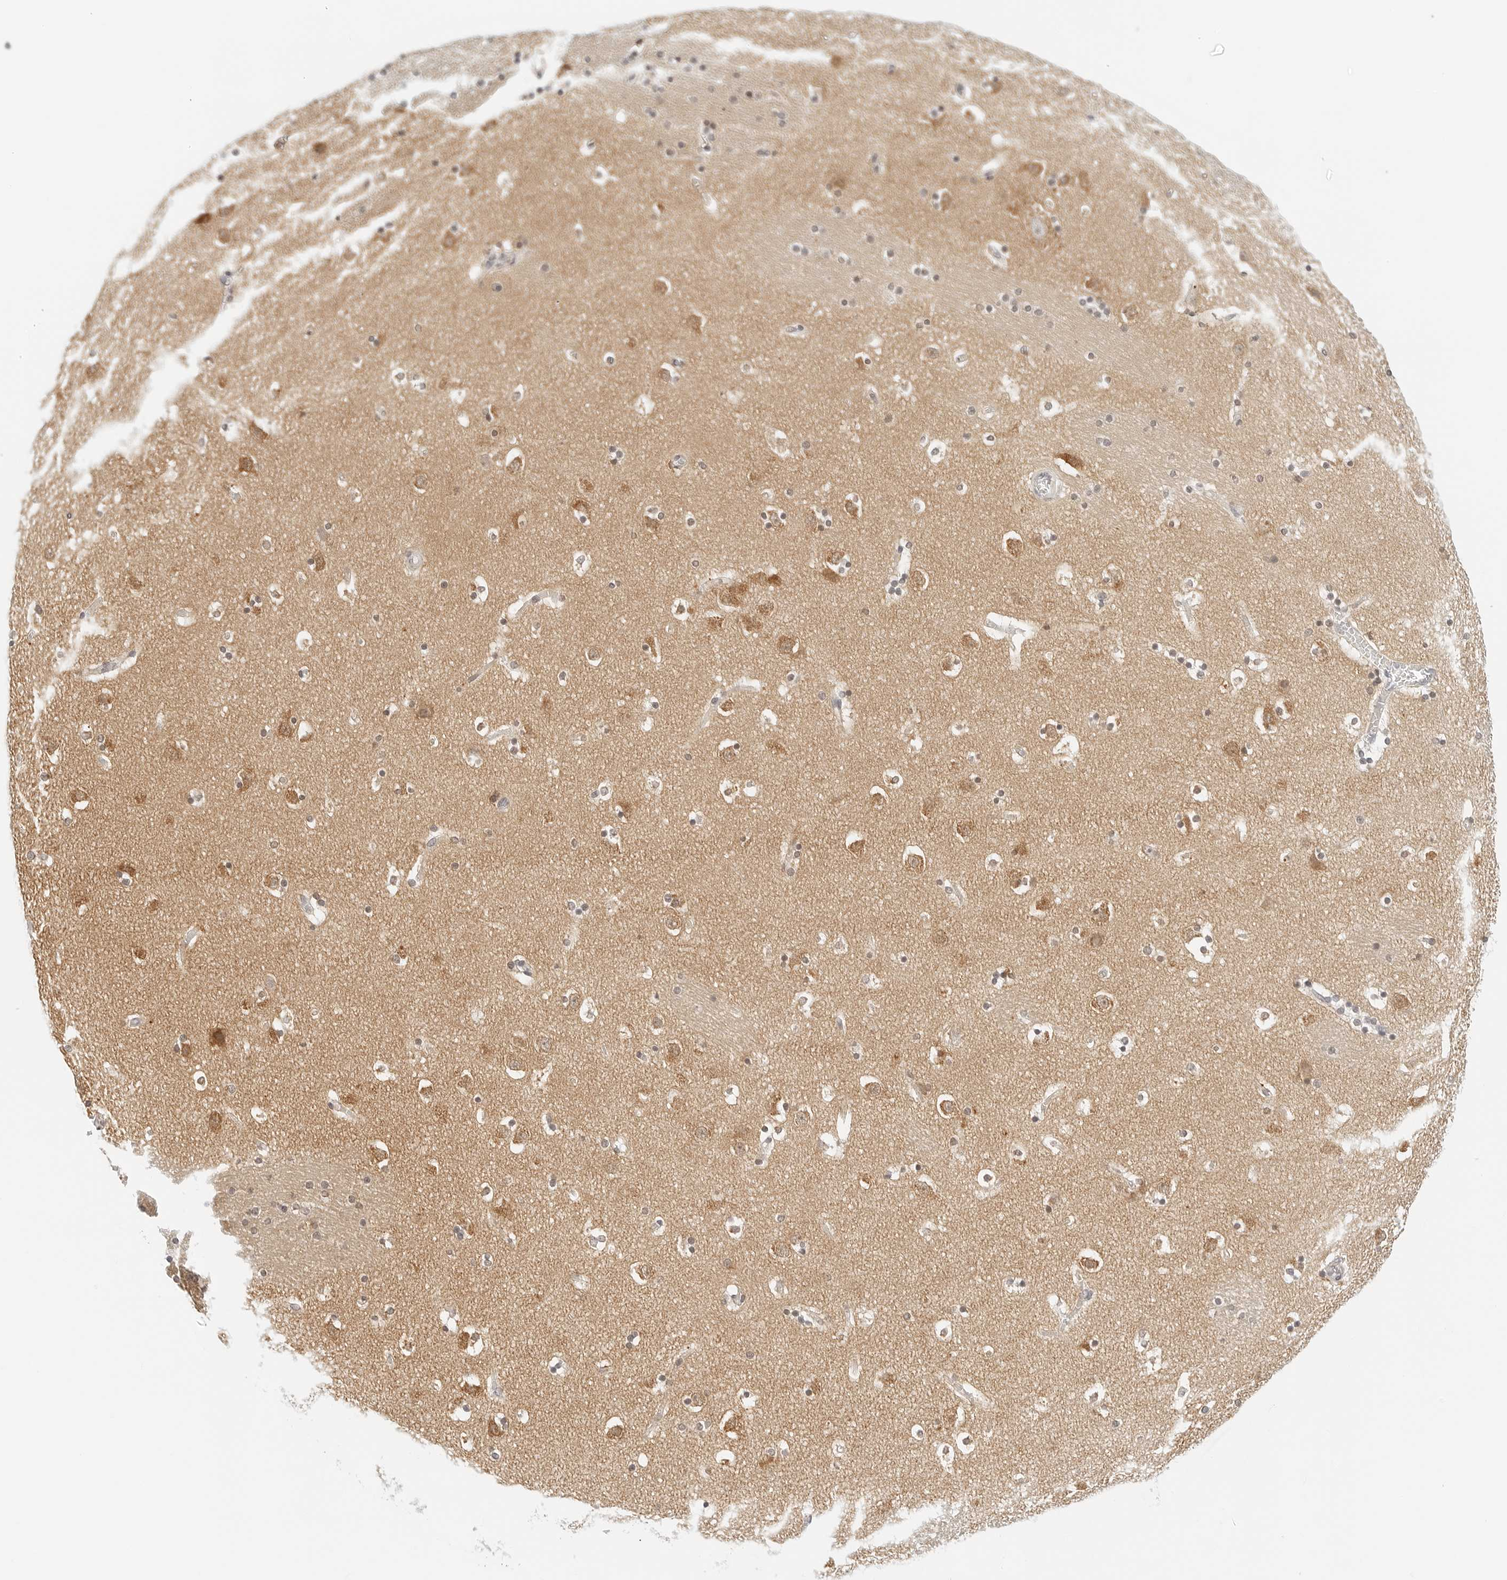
{"staining": {"intensity": "moderate", "quantity": "25%-75%", "location": "cytoplasmic/membranous"}, "tissue": "caudate", "cell_type": "Glial cells", "image_type": "normal", "snomed": [{"axis": "morphology", "description": "Normal tissue, NOS"}, {"axis": "topography", "description": "Lateral ventricle wall"}], "caption": "Moderate cytoplasmic/membranous positivity for a protein is identified in approximately 25%-75% of glial cells of benign caudate using IHC.", "gene": "ATL1", "patient": {"sex": "male", "age": 45}}